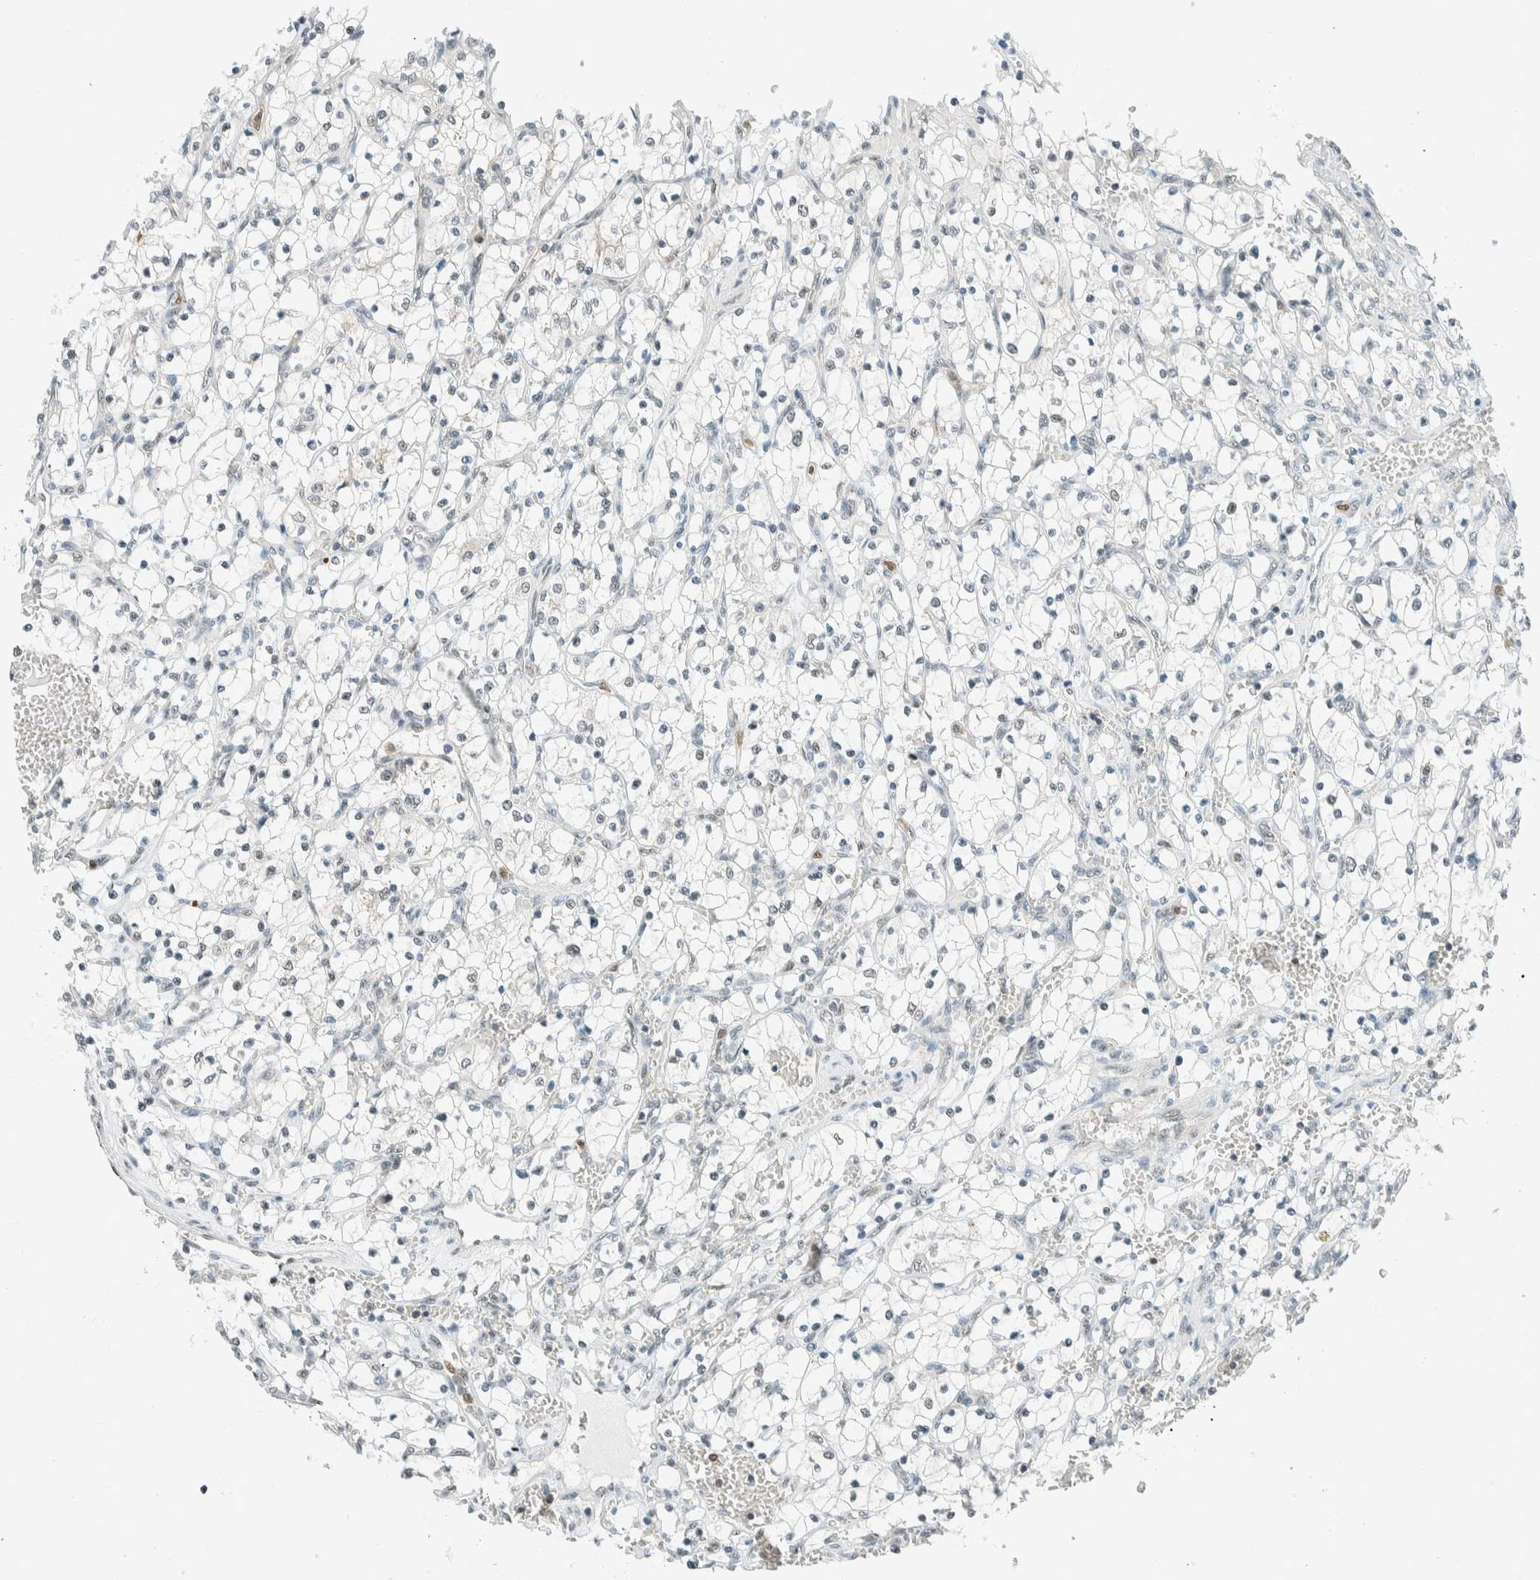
{"staining": {"intensity": "weak", "quantity": "<25%", "location": "nuclear"}, "tissue": "renal cancer", "cell_type": "Tumor cells", "image_type": "cancer", "snomed": [{"axis": "morphology", "description": "Adenocarcinoma, NOS"}, {"axis": "topography", "description": "Kidney"}], "caption": "Image shows no protein positivity in tumor cells of renal cancer (adenocarcinoma) tissue.", "gene": "CYSRT1", "patient": {"sex": "female", "age": 69}}